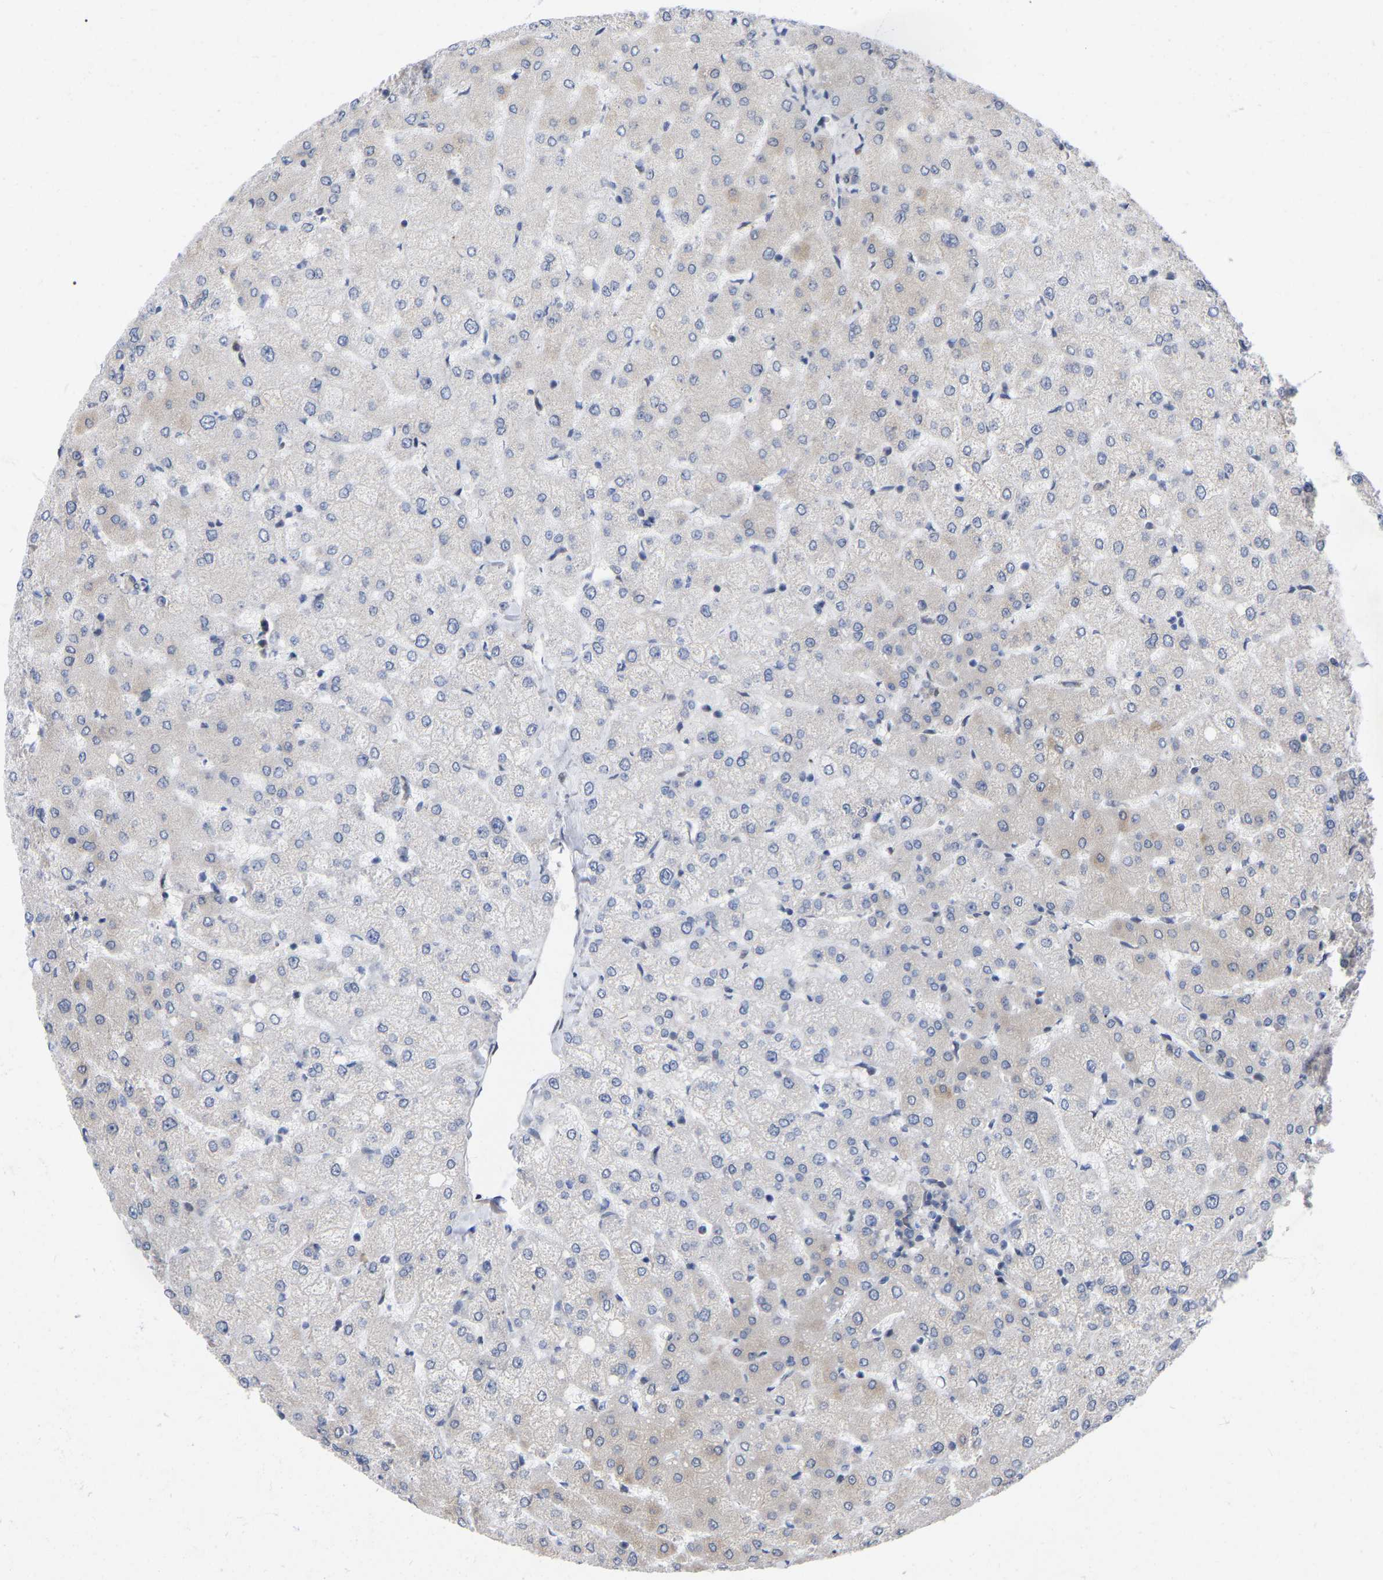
{"staining": {"intensity": "negative", "quantity": "none", "location": "none"}, "tissue": "liver", "cell_type": "Cholangiocytes", "image_type": "normal", "snomed": [{"axis": "morphology", "description": "Normal tissue, NOS"}, {"axis": "topography", "description": "Liver"}], "caption": "A micrograph of human liver is negative for staining in cholangiocytes. The staining is performed using DAB brown chromogen with nuclei counter-stained in using hematoxylin.", "gene": "UBE4B", "patient": {"sex": "female", "age": 54}}